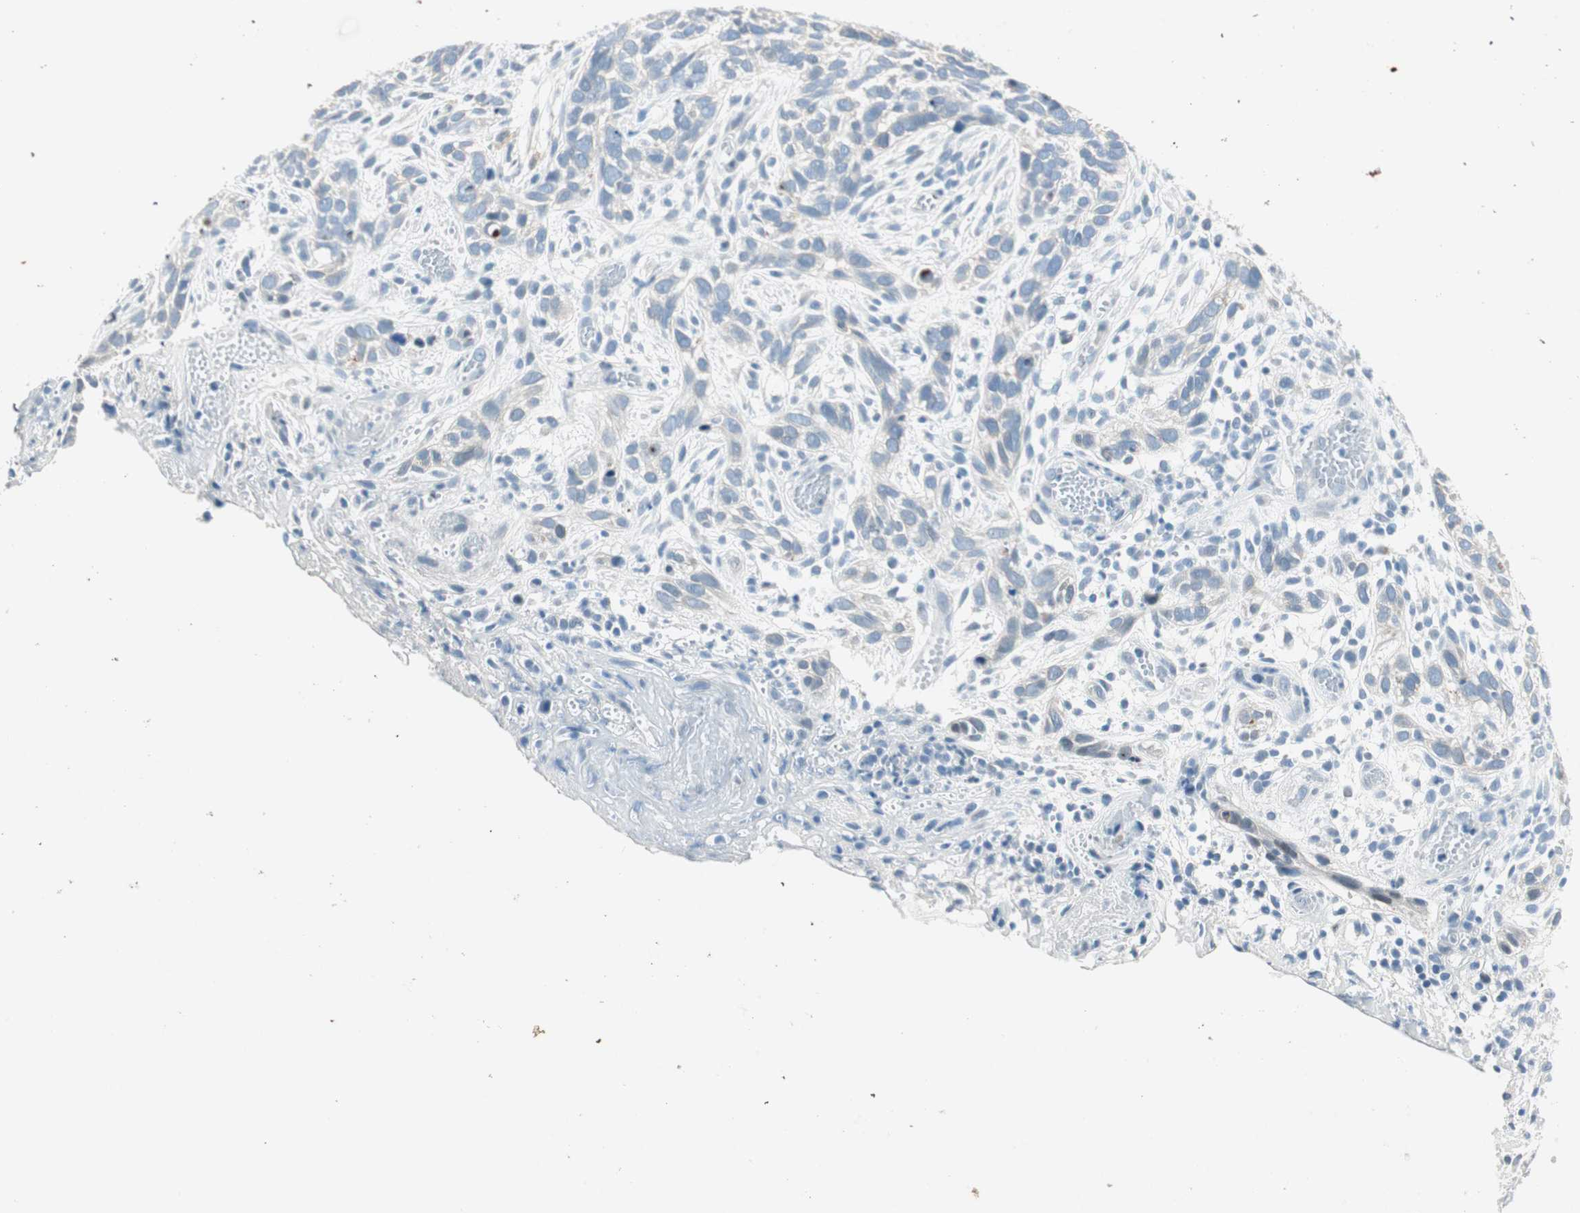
{"staining": {"intensity": "negative", "quantity": "none", "location": "none"}, "tissue": "skin cancer", "cell_type": "Tumor cells", "image_type": "cancer", "snomed": [{"axis": "morphology", "description": "Basal cell carcinoma"}, {"axis": "topography", "description": "Skin"}], "caption": "Immunohistochemical staining of skin cancer displays no significant staining in tumor cells.", "gene": "GNAO1", "patient": {"sex": "male", "age": 87}}